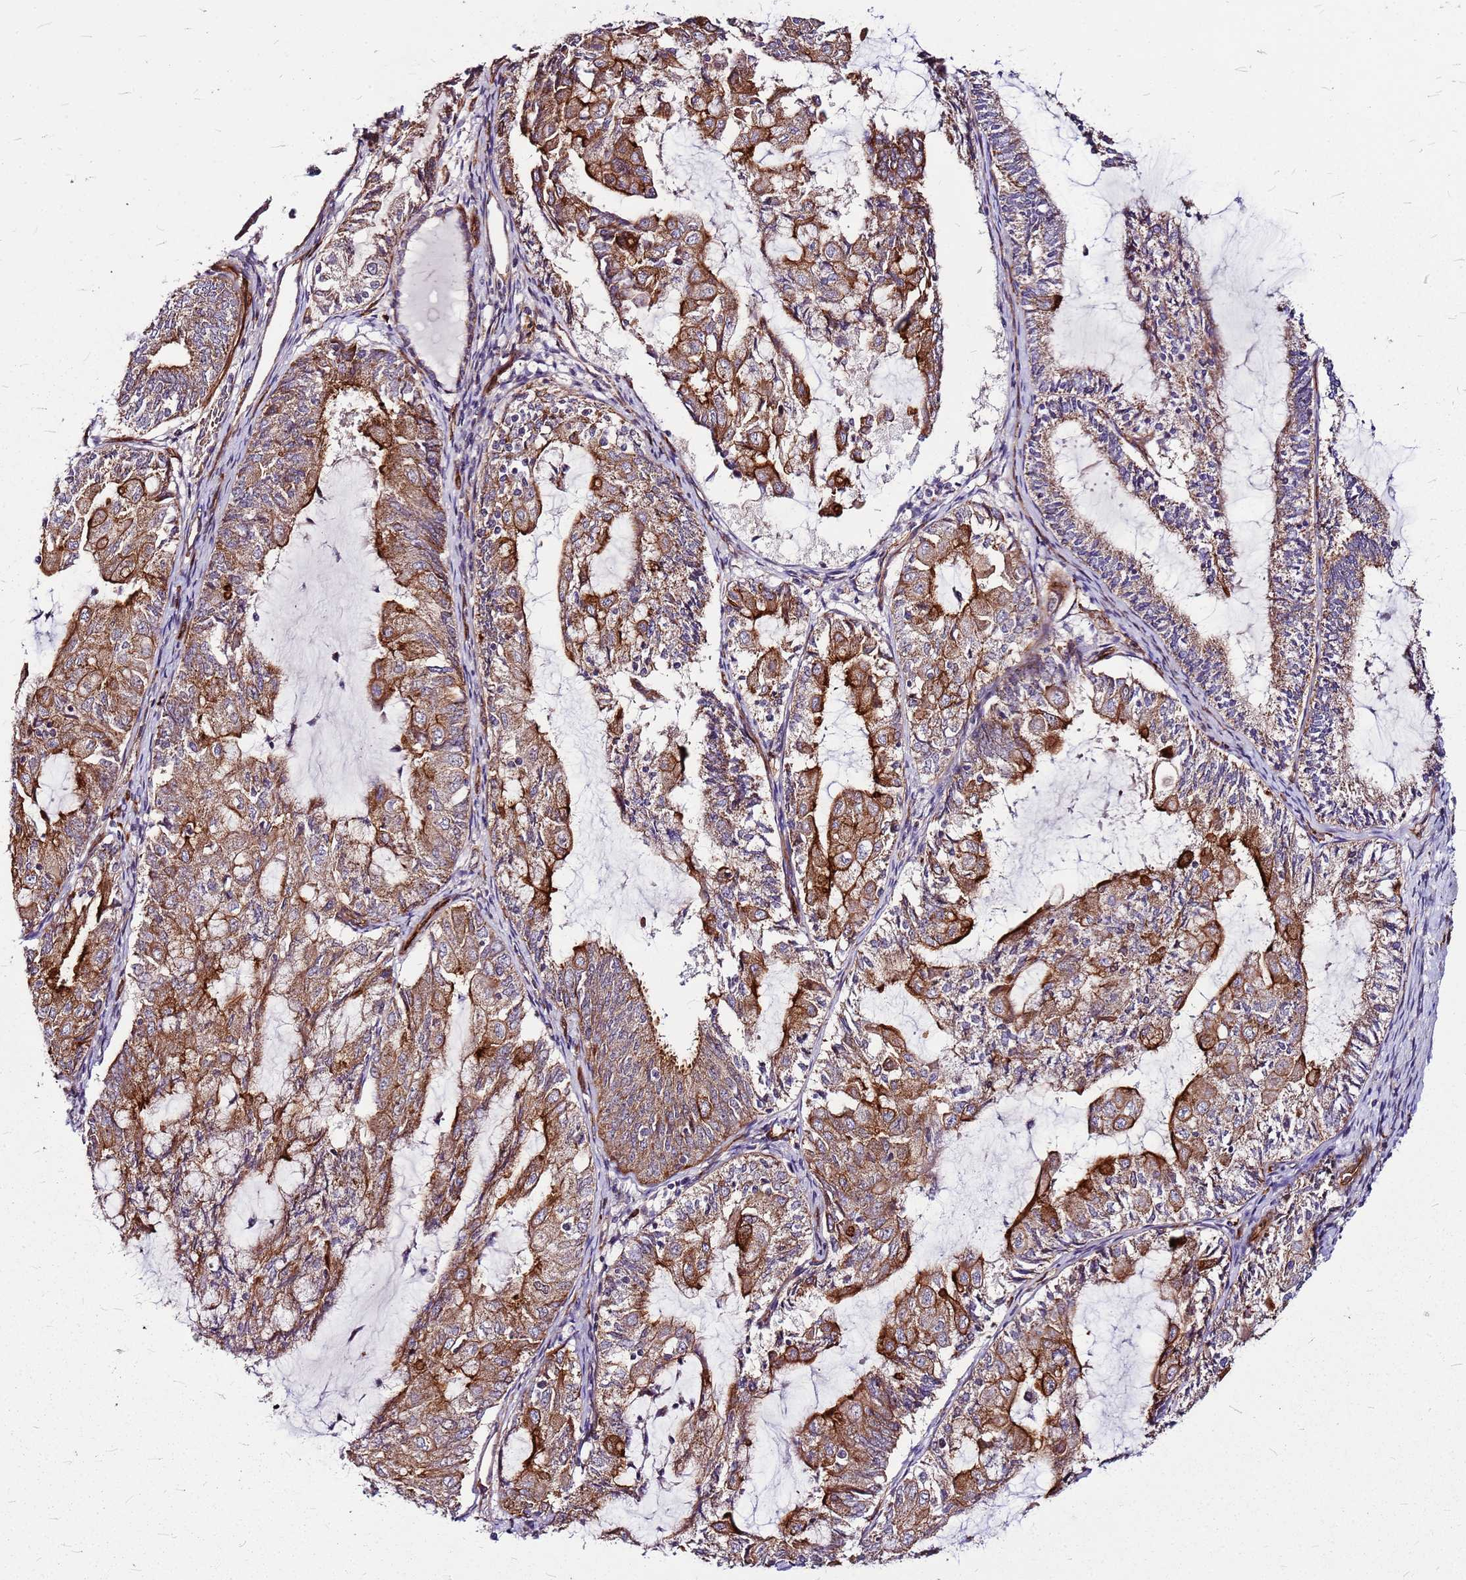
{"staining": {"intensity": "strong", "quantity": "25%-75%", "location": "cytoplasmic/membranous"}, "tissue": "endometrial cancer", "cell_type": "Tumor cells", "image_type": "cancer", "snomed": [{"axis": "morphology", "description": "Adenocarcinoma, NOS"}, {"axis": "topography", "description": "Endometrium"}], "caption": "Protein staining shows strong cytoplasmic/membranous staining in approximately 25%-75% of tumor cells in endometrial cancer. (IHC, brightfield microscopy, high magnification).", "gene": "TOPAZ1", "patient": {"sex": "female", "age": 81}}